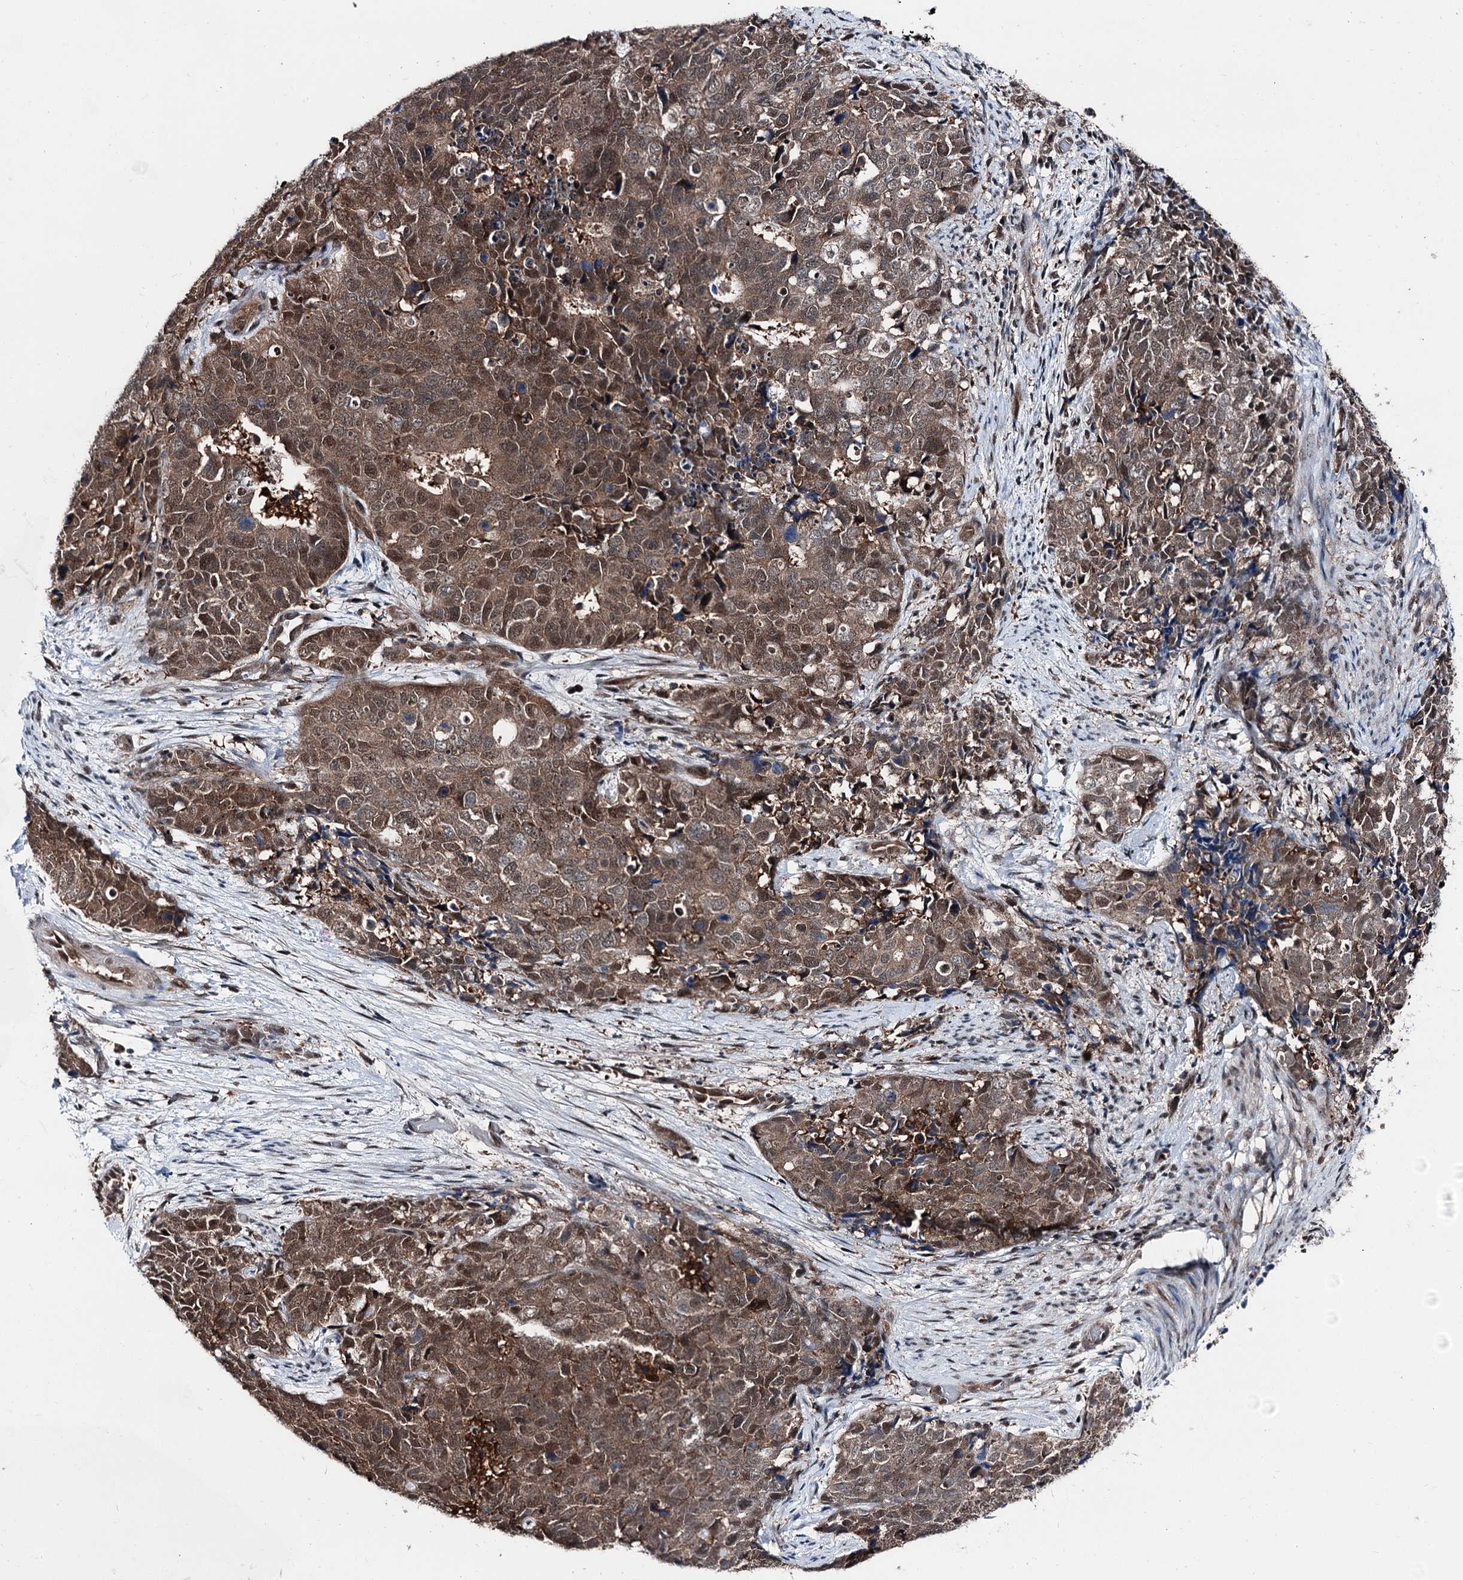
{"staining": {"intensity": "moderate", "quantity": ">75%", "location": "cytoplasmic/membranous,nuclear"}, "tissue": "cervical cancer", "cell_type": "Tumor cells", "image_type": "cancer", "snomed": [{"axis": "morphology", "description": "Squamous cell carcinoma, NOS"}, {"axis": "topography", "description": "Cervix"}], "caption": "Tumor cells show medium levels of moderate cytoplasmic/membranous and nuclear expression in approximately >75% of cells in squamous cell carcinoma (cervical). (Brightfield microscopy of DAB IHC at high magnification).", "gene": "PSMD13", "patient": {"sex": "female", "age": 63}}